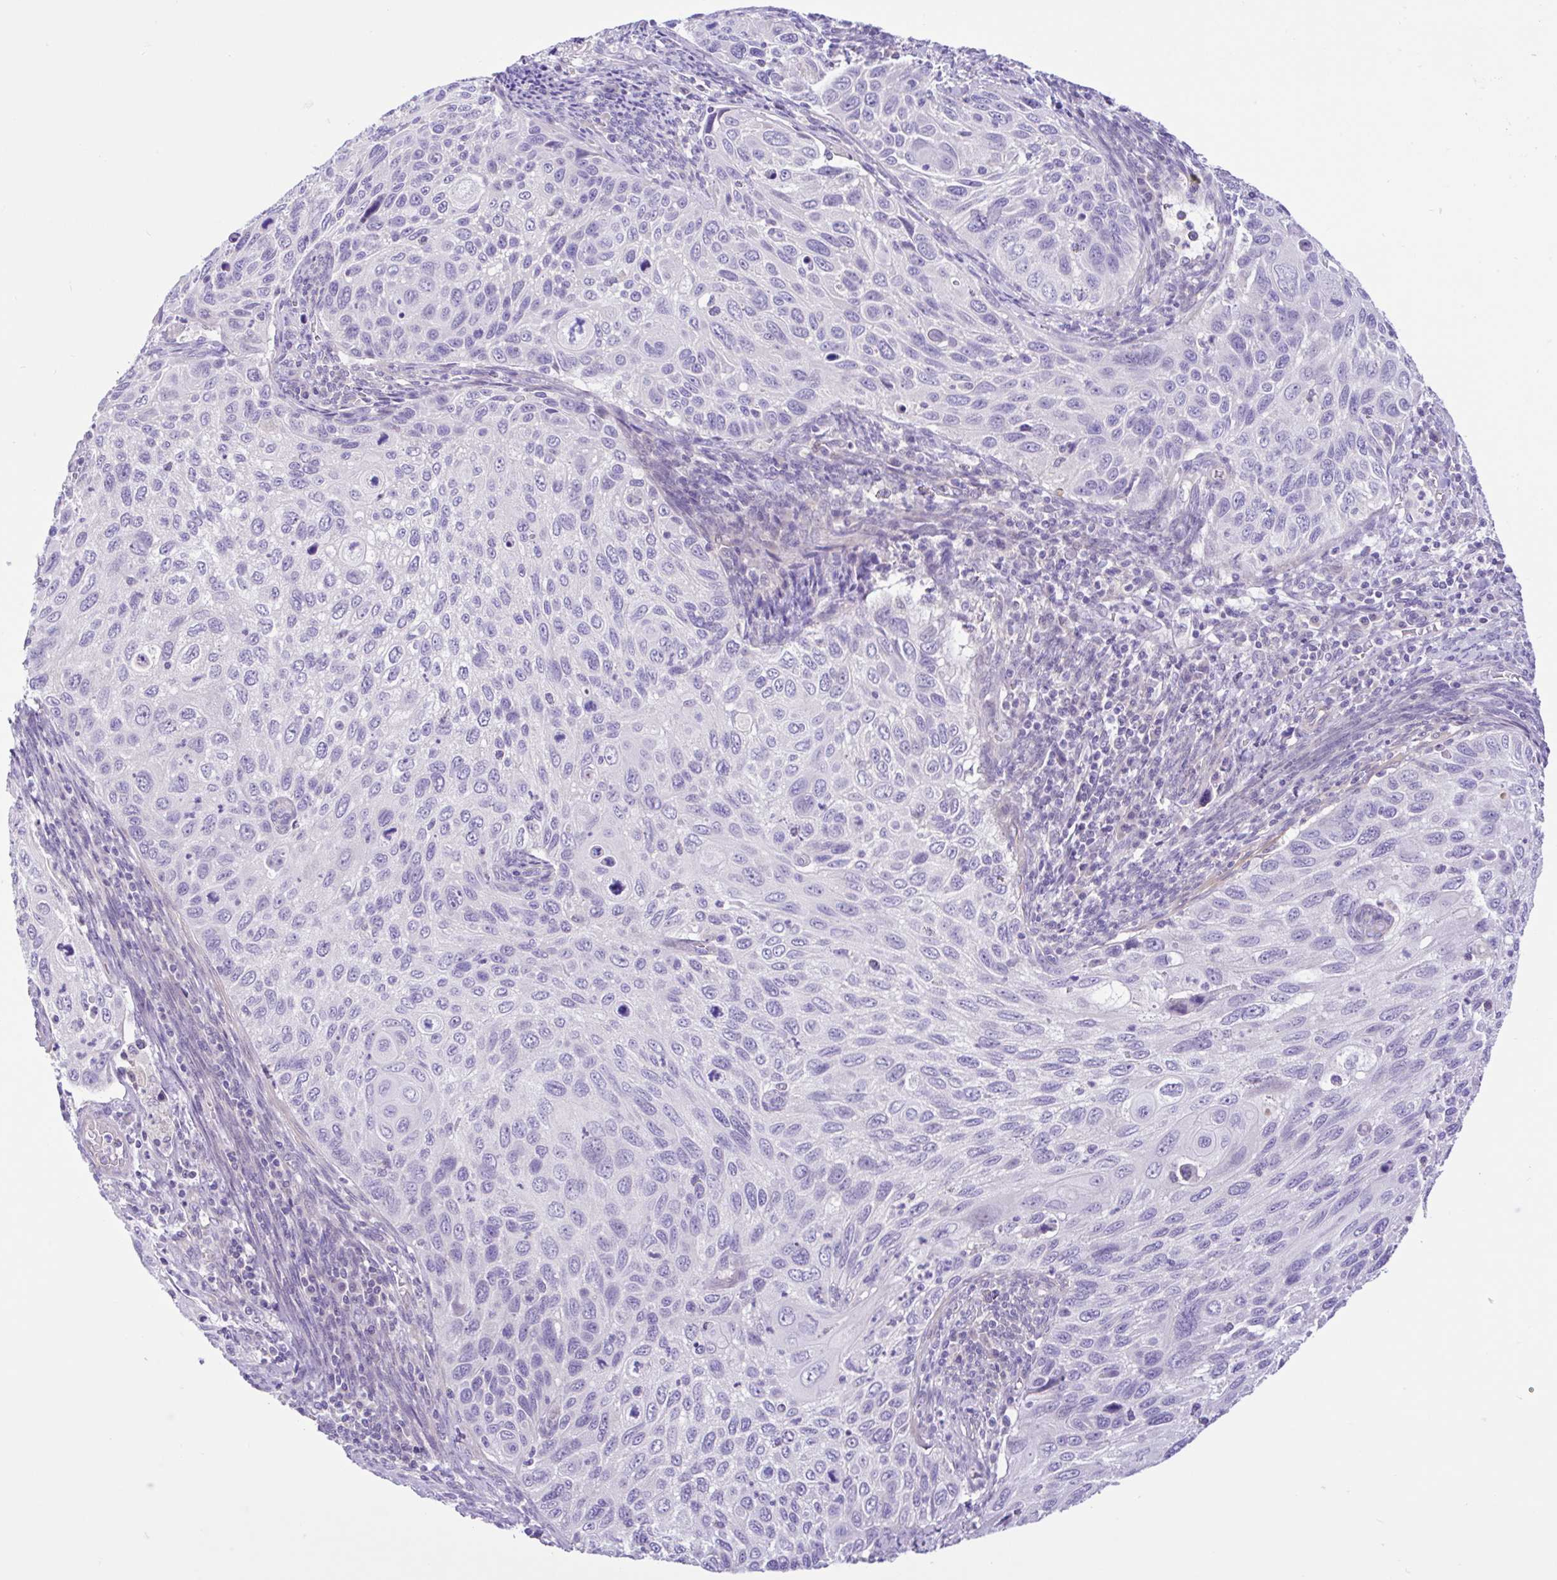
{"staining": {"intensity": "negative", "quantity": "none", "location": "none"}, "tissue": "cervical cancer", "cell_type": "Tumor cells", "image_type": "cancer", "snomed": [{"axis": "morphology", "description": "Squamous cell carcinoma, NOS"}, {"axis": "topography", "description": "Cervix"}], "caption": "There is no significant expression in tumor cells of cervical cancer.", "gene": "ANO4", "patient": {"sex": "female", "age": 70}}